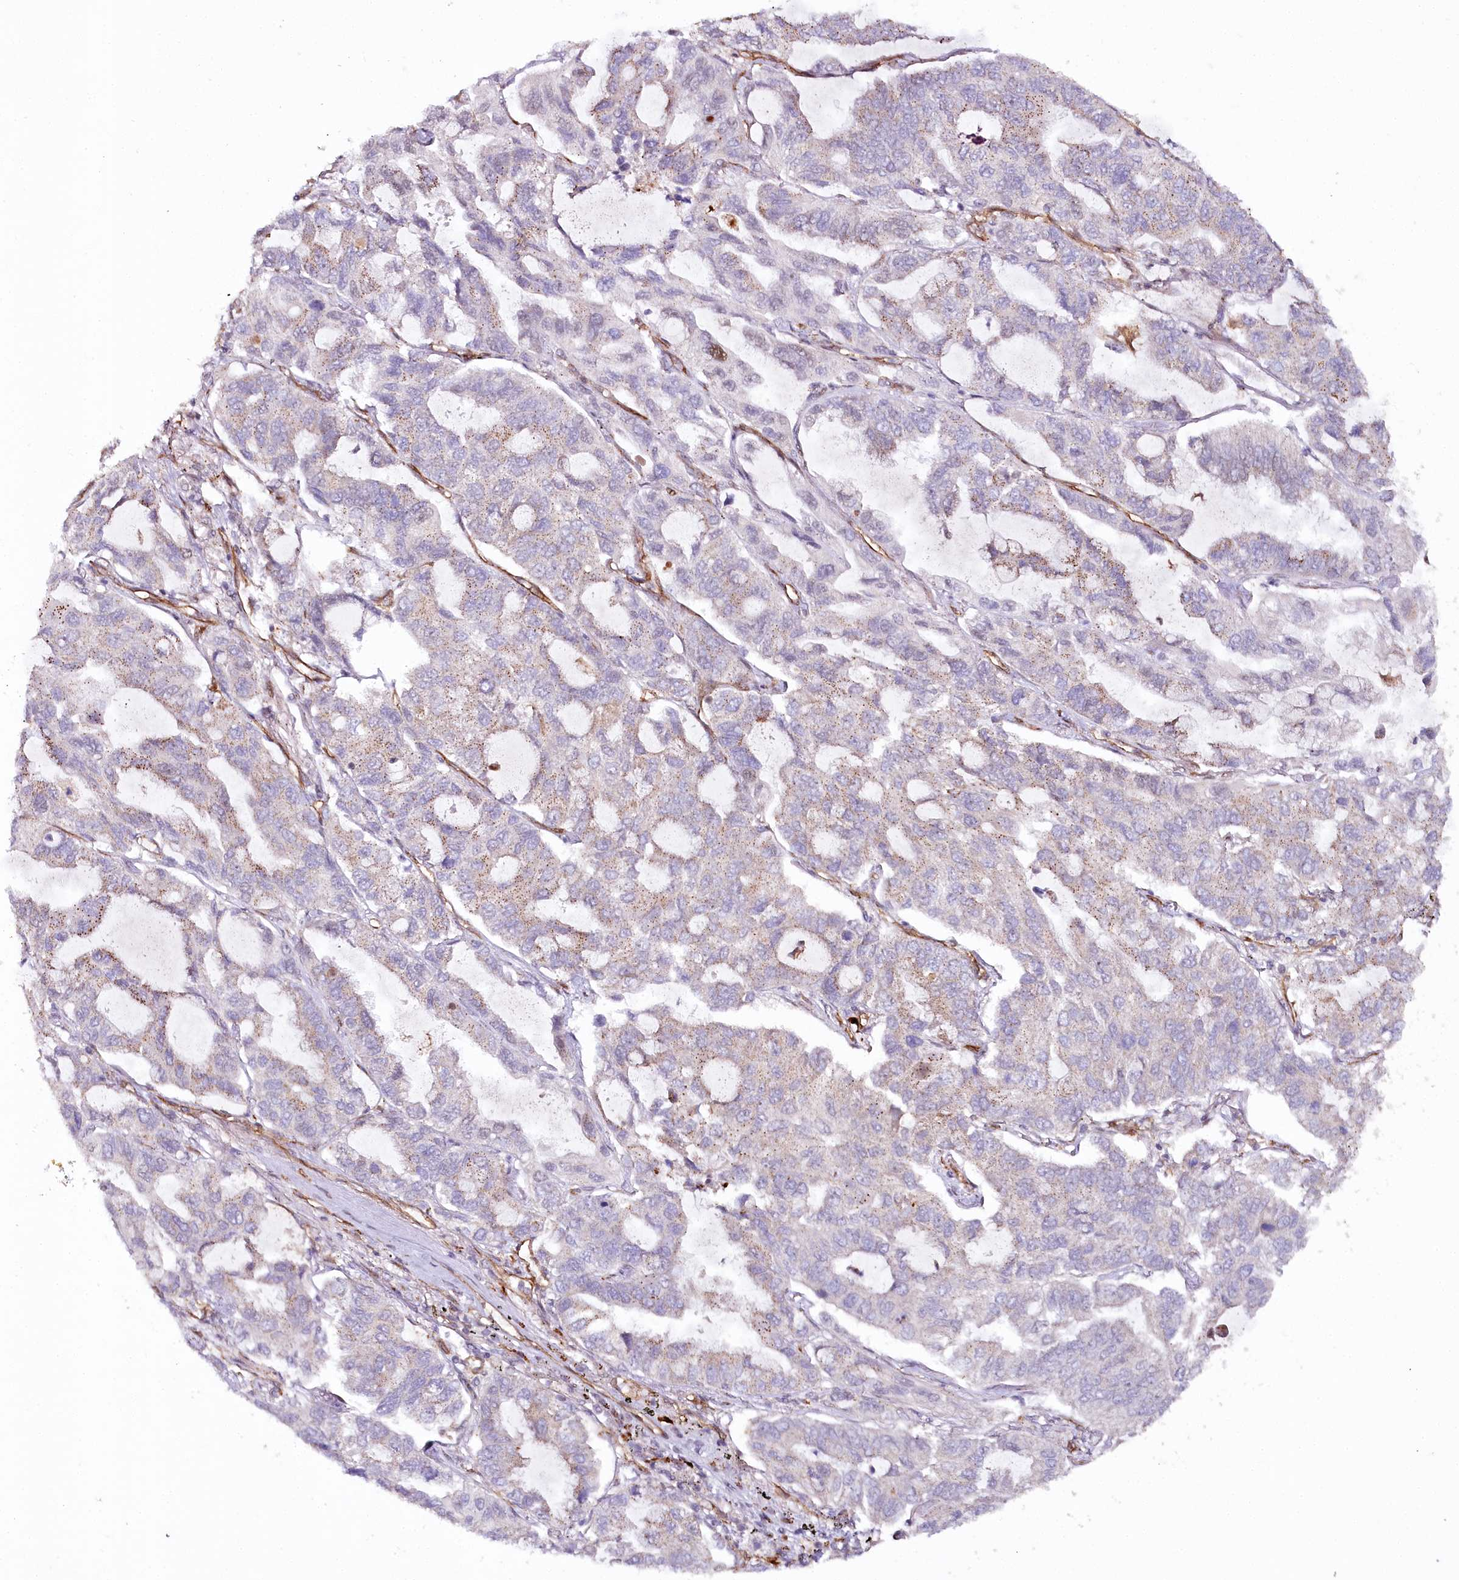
{"staining": {"intensity": "weak", "quantity": "<25%", "location": "cytoplasmic/membranous"}, "tissue": "lung cancer", "cell_type": "Tumor cells", "image_type": "cancer", "snomed": [{"axis": "morphology", "description": "Adenocarcinoma, NOS"}, {"axis": "topography", "description": "Lung"}], "caption": "Human adenocarcinoma (lung) stained for a protein using immunohistochemistry (IHC) displays no expression in tumor cells.", "gene": "COPG1", "patient": {"sex": "male", "age": 64}}